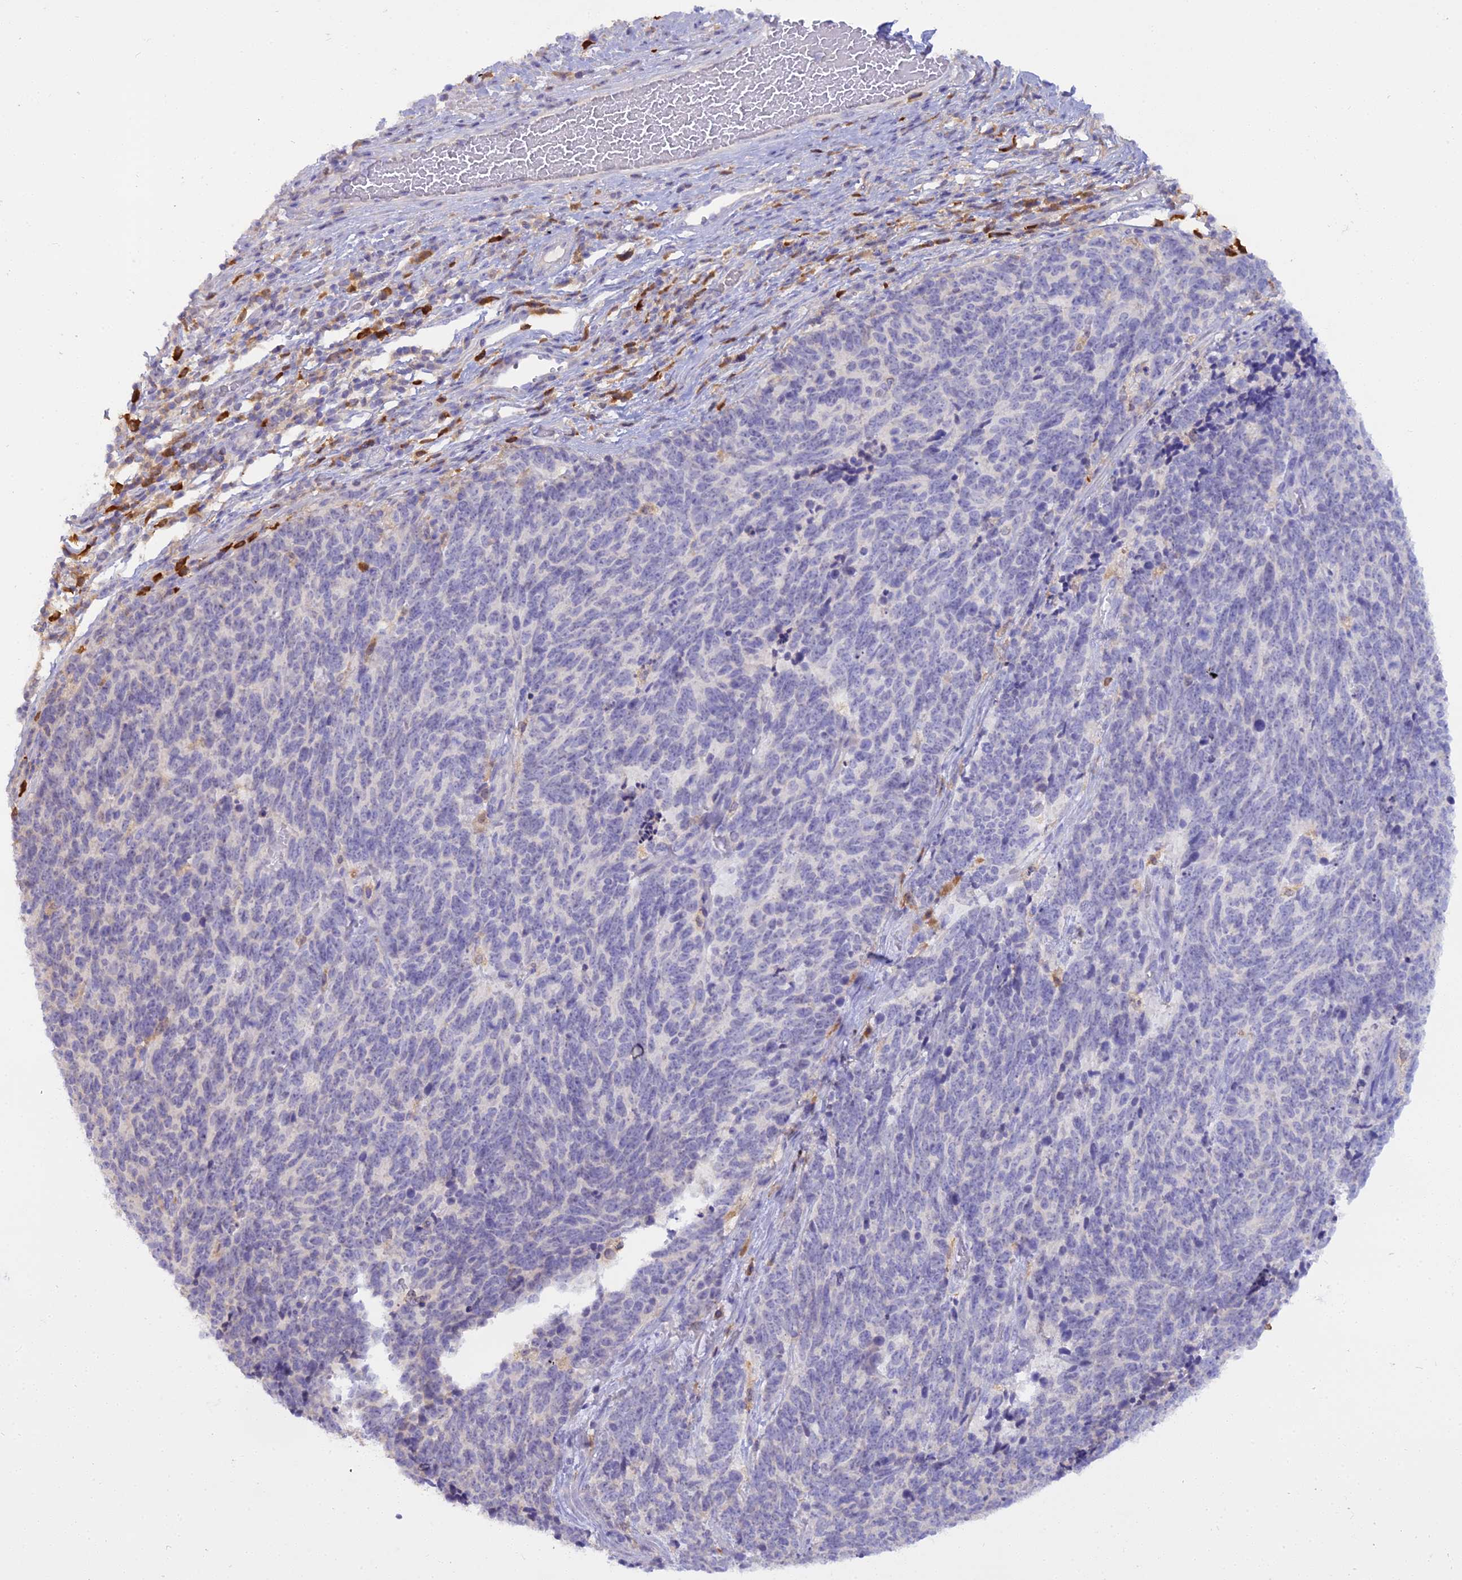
{"staining": {"intensity": "negative", "quantity": "none", "location": "none"}, "tissue": "cervical cancer", "cell_type": "Tumor cells", "image_type": "cancer", "snomed": [{"axis": "morphology", "description": "Squamous cell carcinoma, NOS"}, {"axis": "topography", "description": "Cervix"}], "caption": "This is an IHC micrograph of cervical cancer. There is no staining in tumor cells.", "gene": "BLNK", "patient": {"sex": "female", "age": 29}}